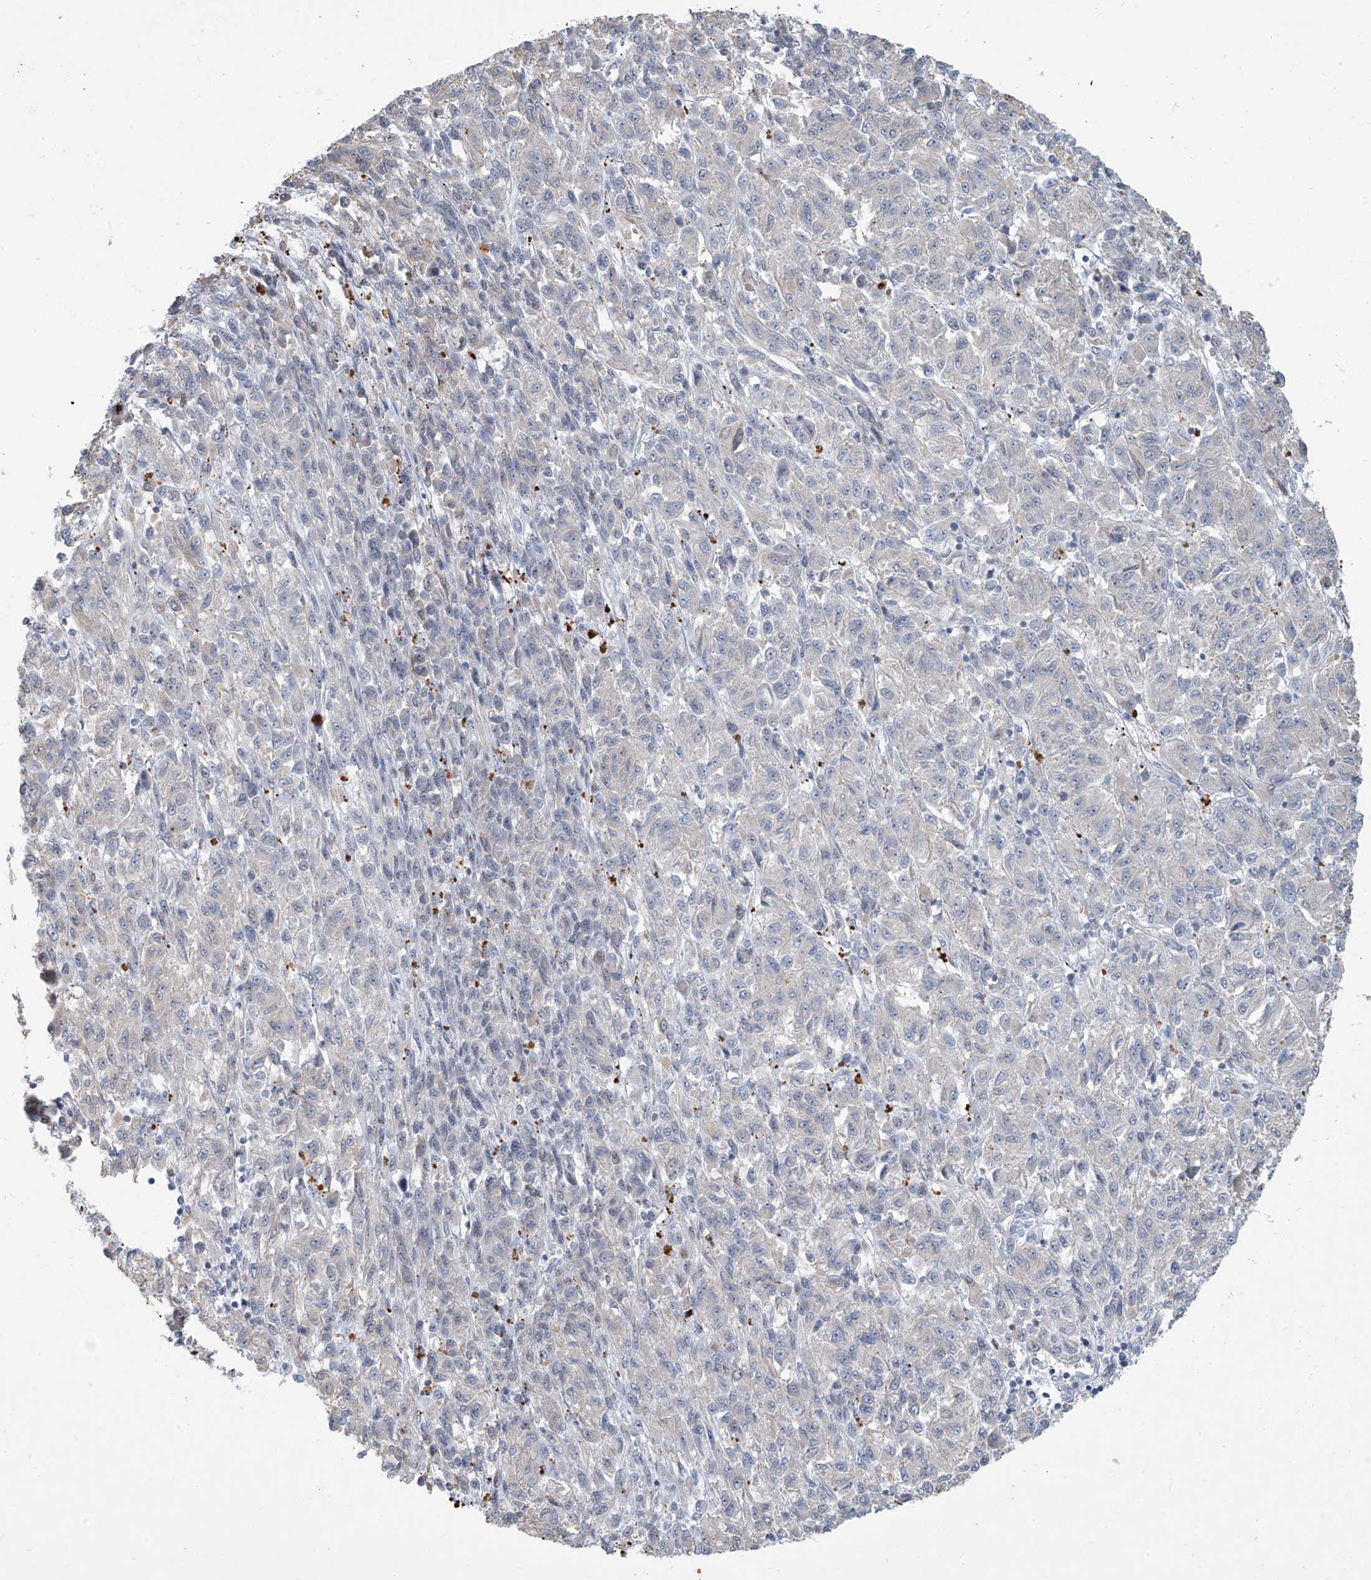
{"staining": {"intensity": "negative", "quantity": "none", "location": "none"}, "tissue": "melanoma", "cell_type": "Tumor cells", "image_type": "cancer", "snomed": [{"axis": "morphology", "description": "Malignant melanoma, Metastatic site"}, {"axis": "topography", "description": "Lung"}], "caption": "Immunohistochemistry micrograph of malignant melanoma (metastatic site) stained for a protein (brown), which displays no positivity in tumor cells. (DAB (3,3'-diaminobenzidine) immunohistochemistry (IHC) visualized using brightfield microscopy, high magnification).", "gene": "SARNP", "patient": {"sex": "male", "age": 64}}